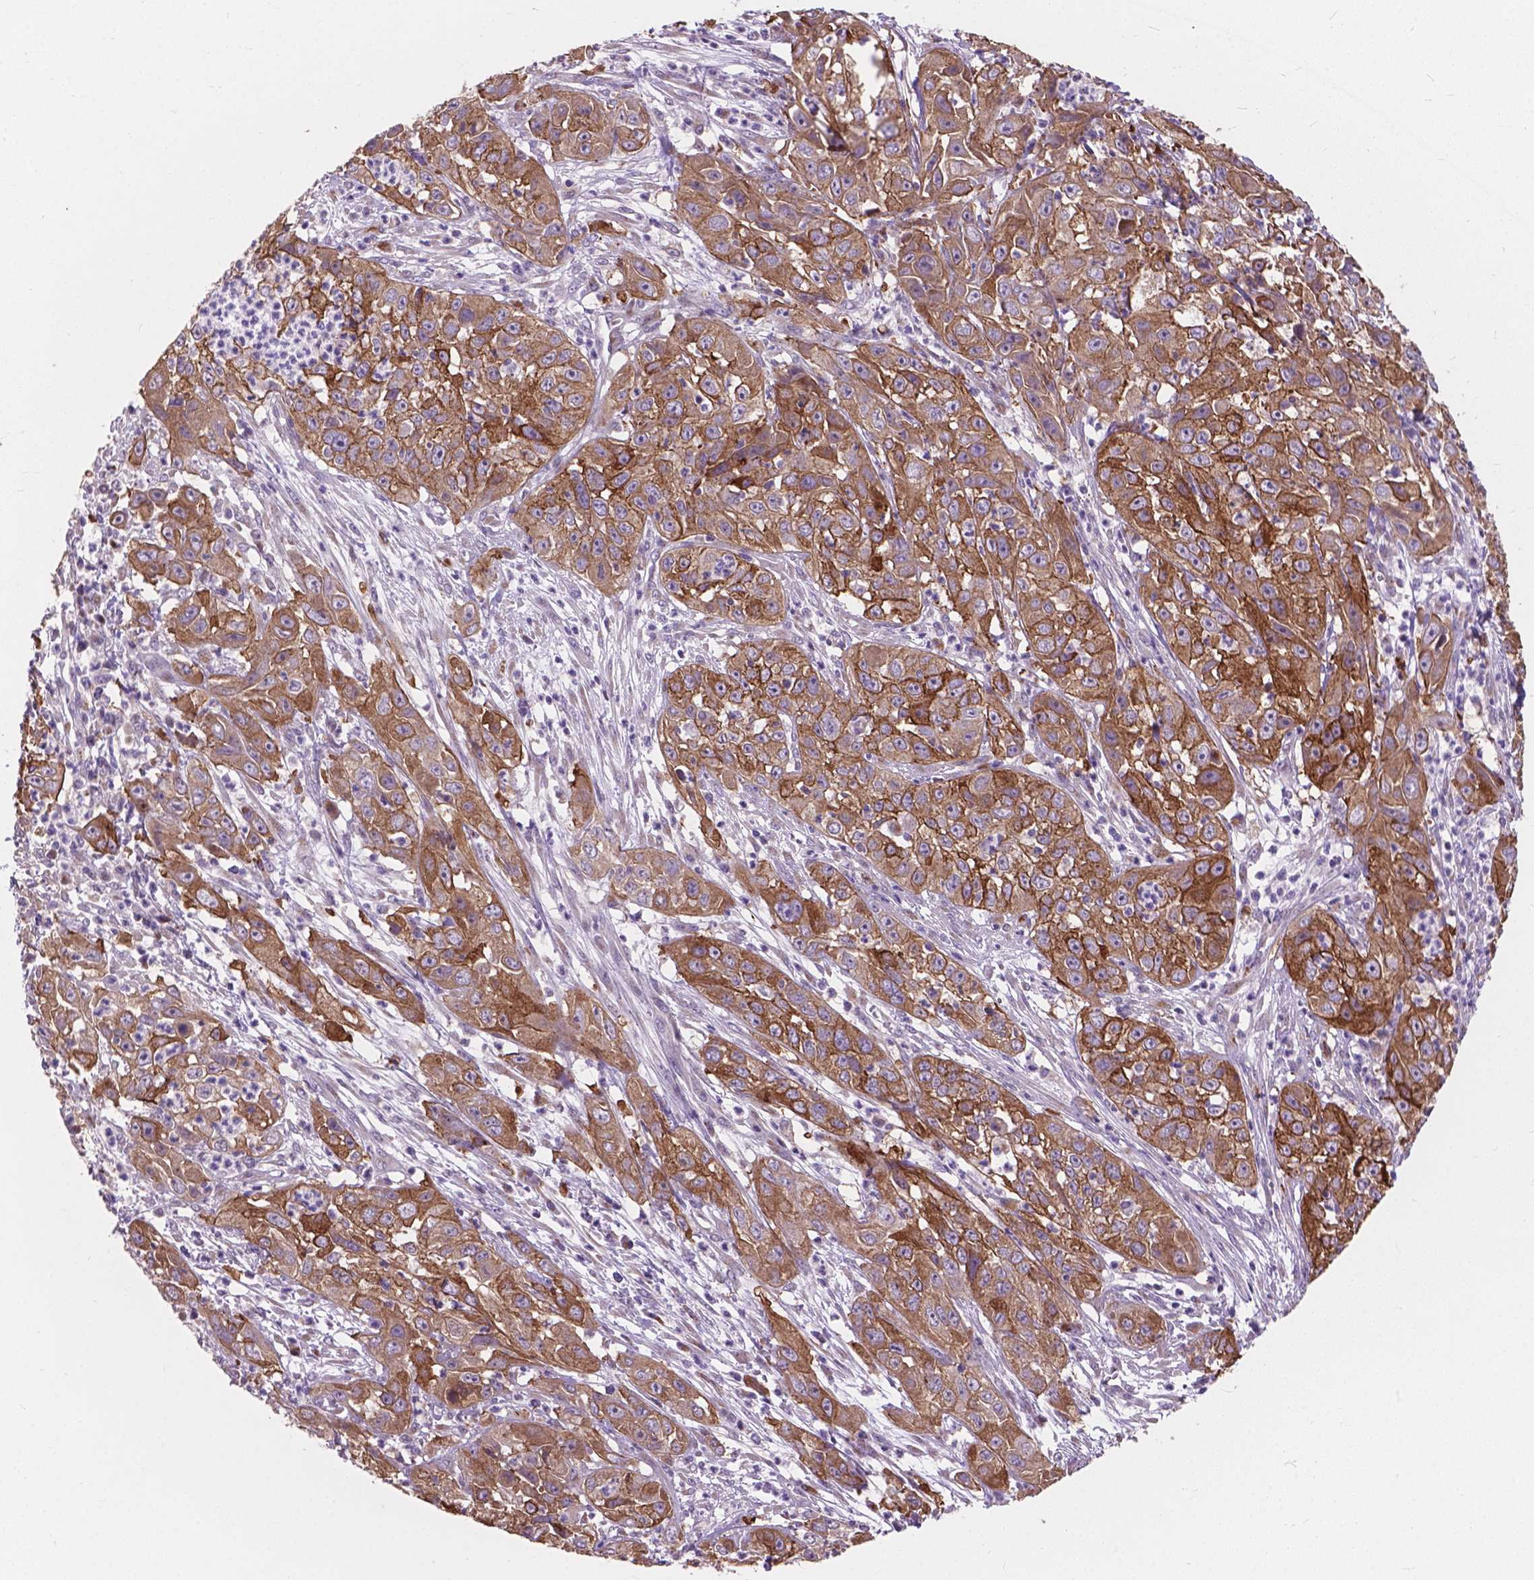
{"staining": {"intensity": "moderate", "quantity": "25%-75%", "location": "cytoplasmic/membranous"}, "tissue": "cervical cancer", "cell_type": "Tumor cells", "image_type": "cancer", "snomed": [{"axis": "morphology", "description": "Squamous cell carcinoma, NOS"}, {"axis": "topography", "description": "Cervix"}], "caption": "Cervical cancer (squamous cell carcinoma) was stained to show a protein in brown. There is medium levels of moderate cytoplasmic/membranous positivity in about 25%-75% of tumor cells.", "gene": "MYH14", "patient": {"sex": "female", "age": 32}}